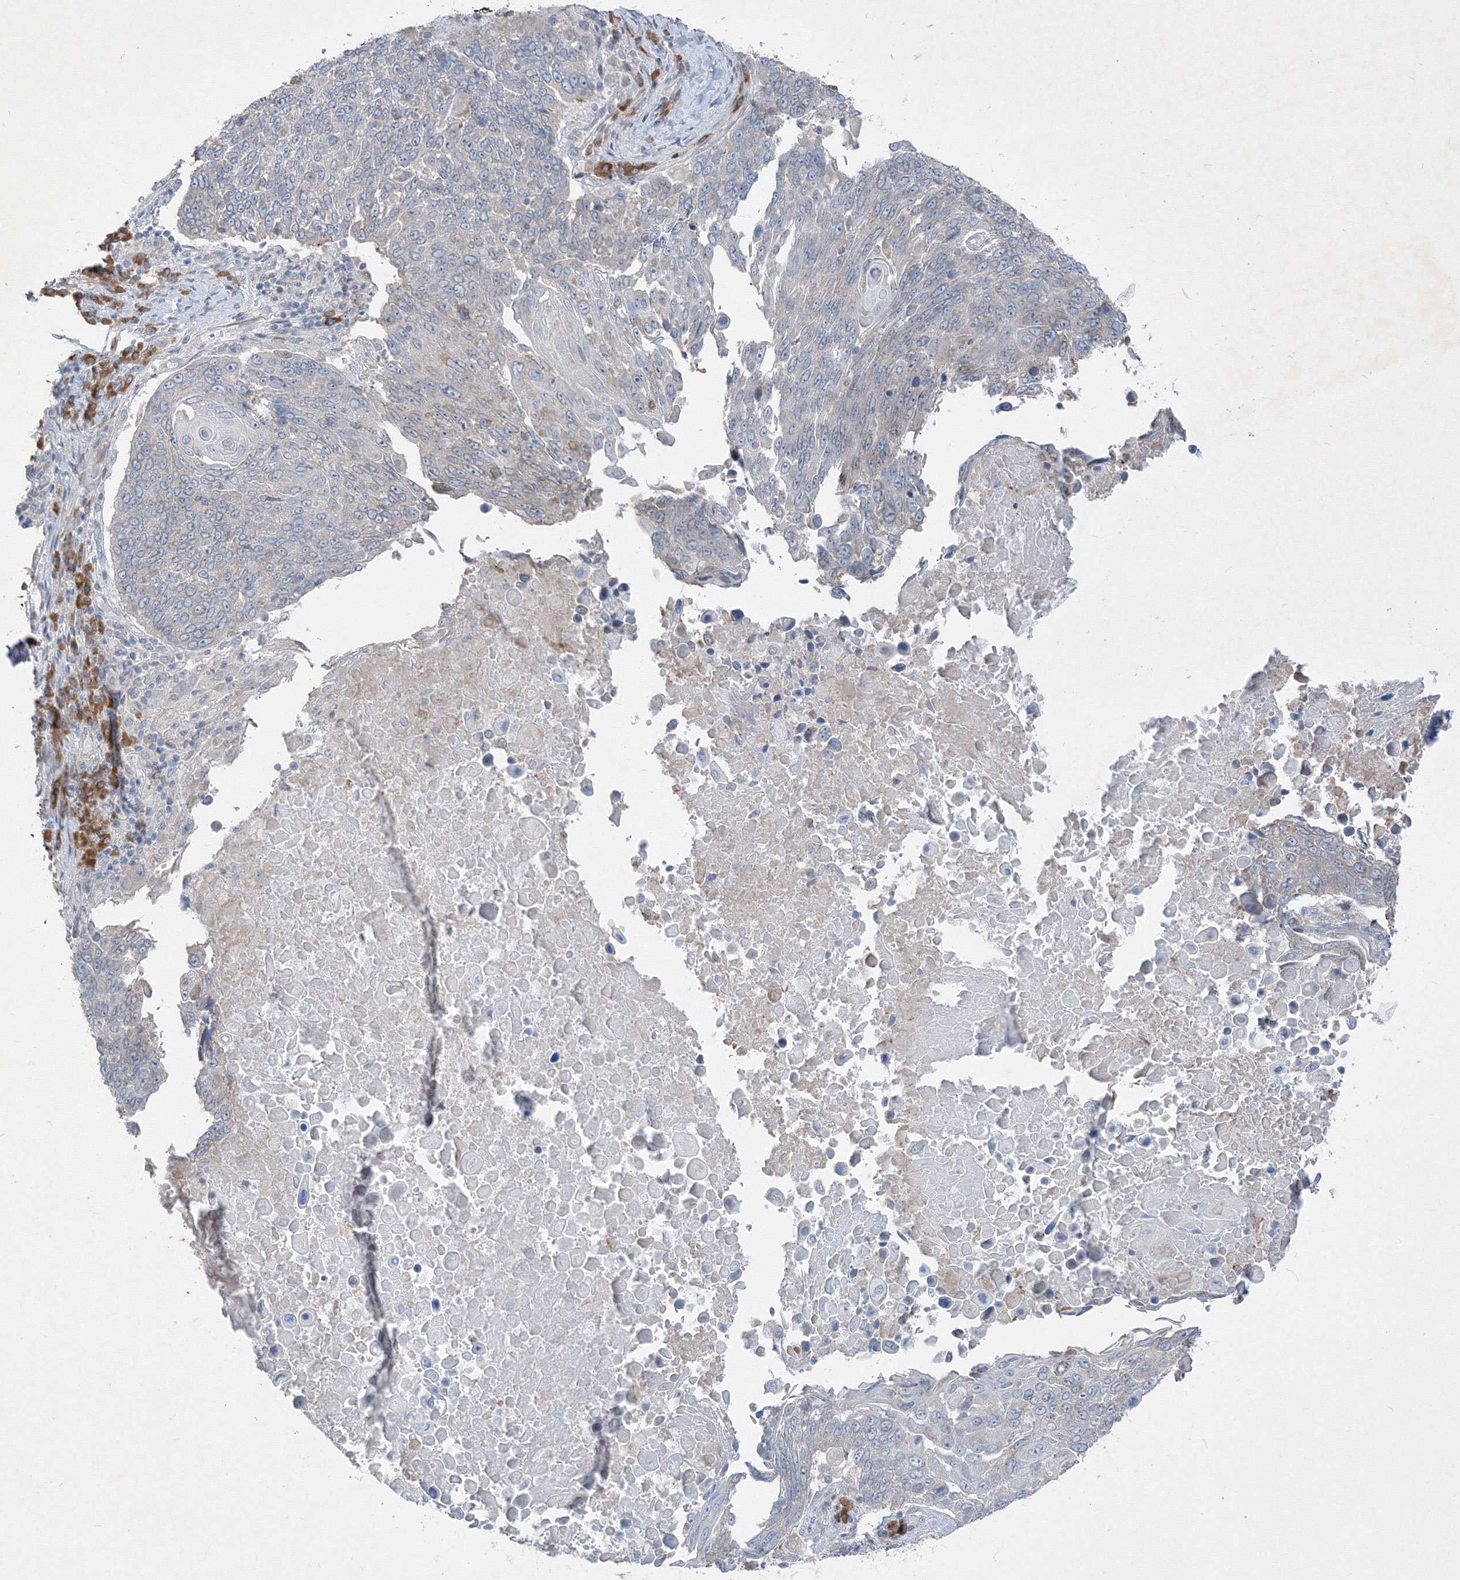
{"staining": {"intensity": "negative", "quantity": "none", "location": "none"}, "tissue": "lung cancer", "cell_type": "Tumor cells", "image_type": "cancer", "snomed": [{"axis": "morphology", "description": "Squamous cell carcinoma, NOS"}, {"axis": "topography", "description": "Lung"}], "caption": "There is no significant positivity in tumor cells of lung squamous cell carcinoma. (DAB (3,3'-diaminobenzidine) IHC with hematoxylin counter stain).", "gene": "IFNAR1", "patient": {"sex": "male", "age": 66}}